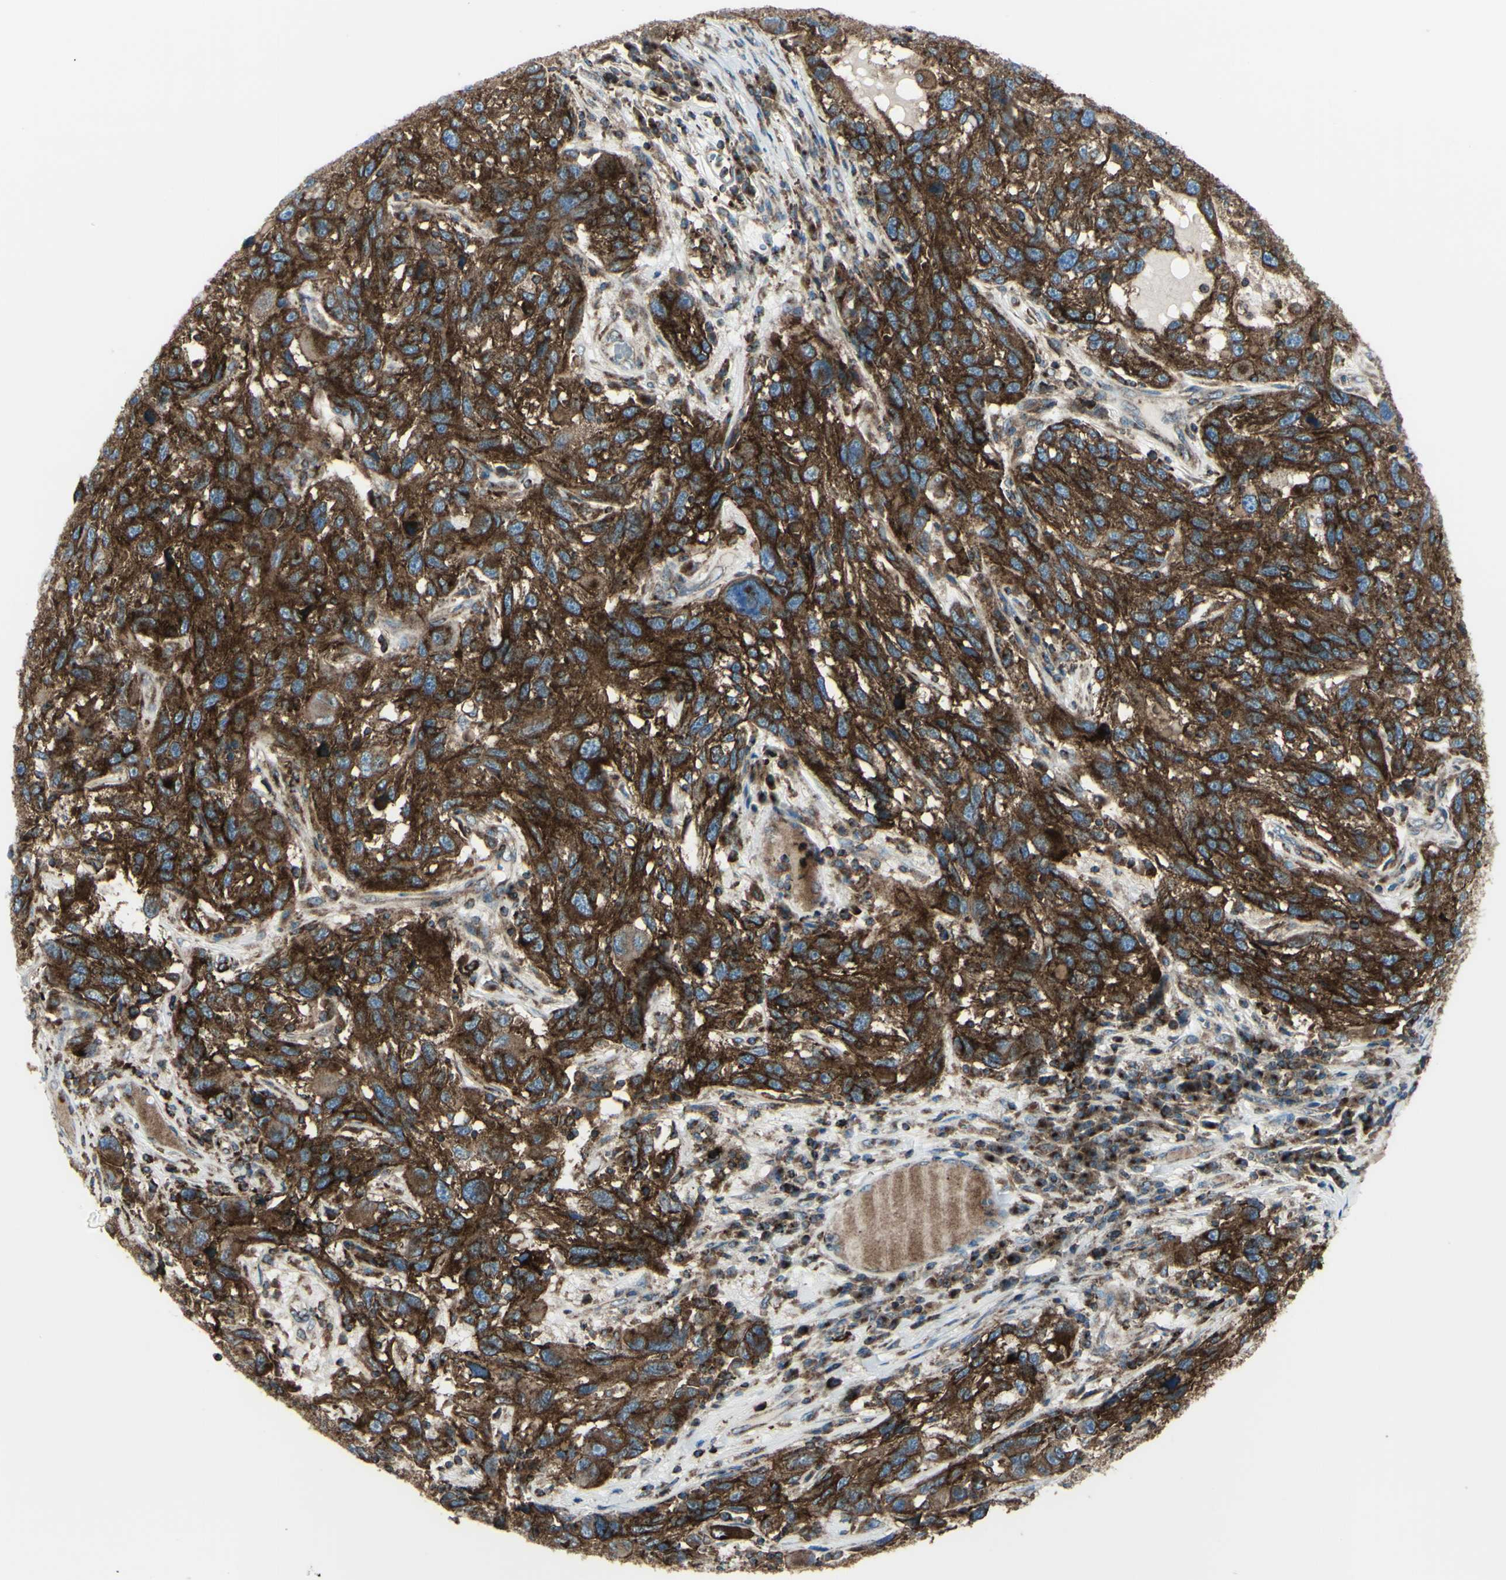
{"staining": {"intensity": "strong", "quantity": ">75%", "location": "cytoplasmic/membranous"}, "tissue": "melanoma", "cell_type": "Tumor cells", "image_type": "cancer", "snomed": [{"axis": "morphology", "description": "Malignant melanoma, NOS"}, {"axis": "topography", "description": "Skin"}], "caption": "About >75% of tumor cells in human malignant melanoma demonstrate strong cytoplasmic/membranous protein positivity as visualized by brown immunohistochemical staining.", "gene": "NAPA", "patient": {"sex": "male", "age": 53}}